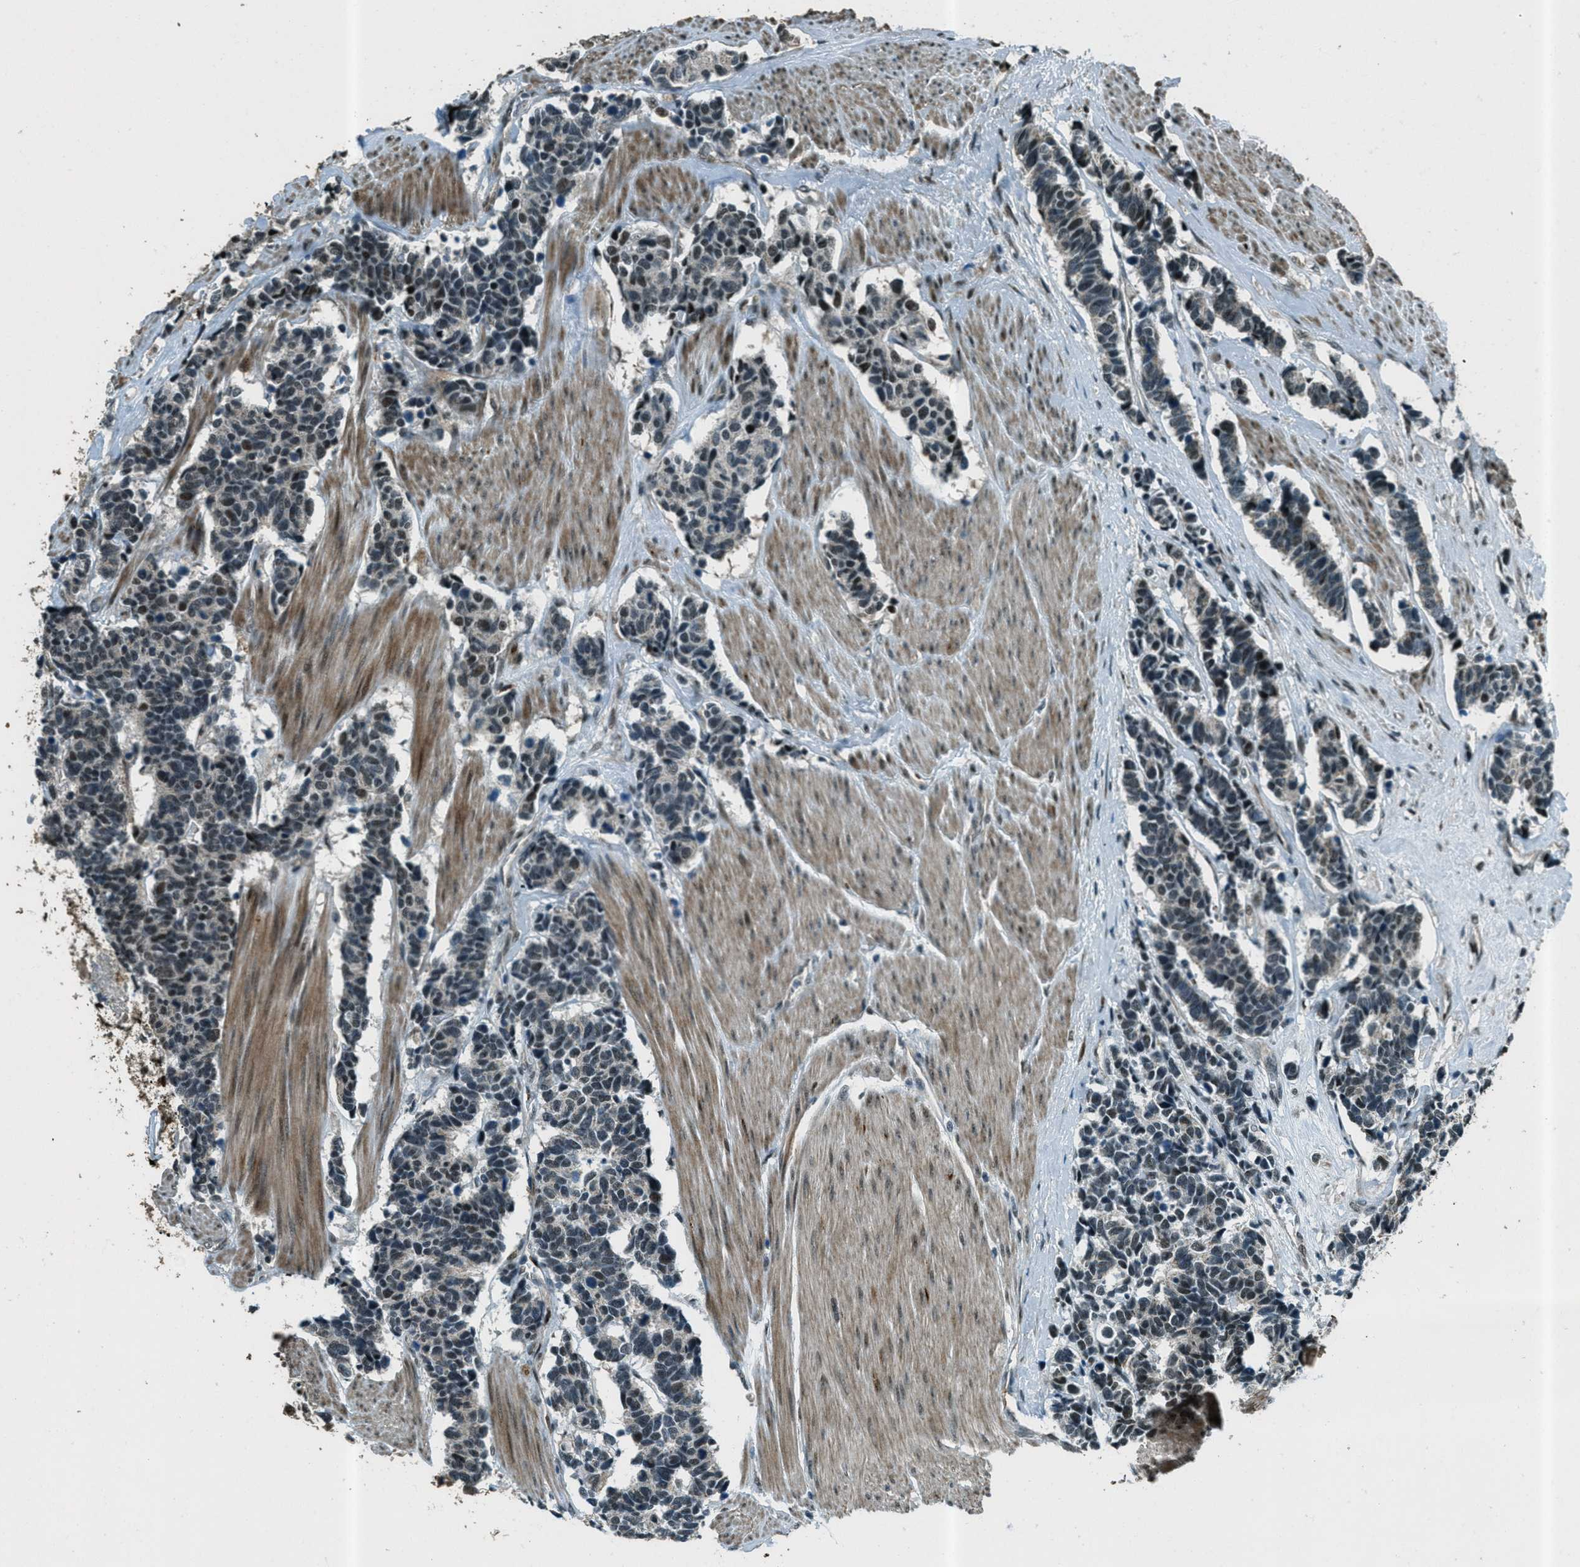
{"staining": {"intensity": "strong", "quantity": "<25%", "location": "nuclear"}, "tissue": "carcinoid", "cell_type": "Tumor cells", "image_type": "cancer", "snomed": [{"axis": "morphology", "description": "Carcinoma, NOS"}, {"axis": "morphology", "description": "Carcinoid, malignant, NOS"}, {"axis": "topography", "description": "Urinary bladder"}], "caption": "IHC of carcinoid displays medium levels of strong nuclear expression in approximately <25% of tumor cells.", "gene": "TARDBP", "patient": {"sex": "male", "age": 57}}